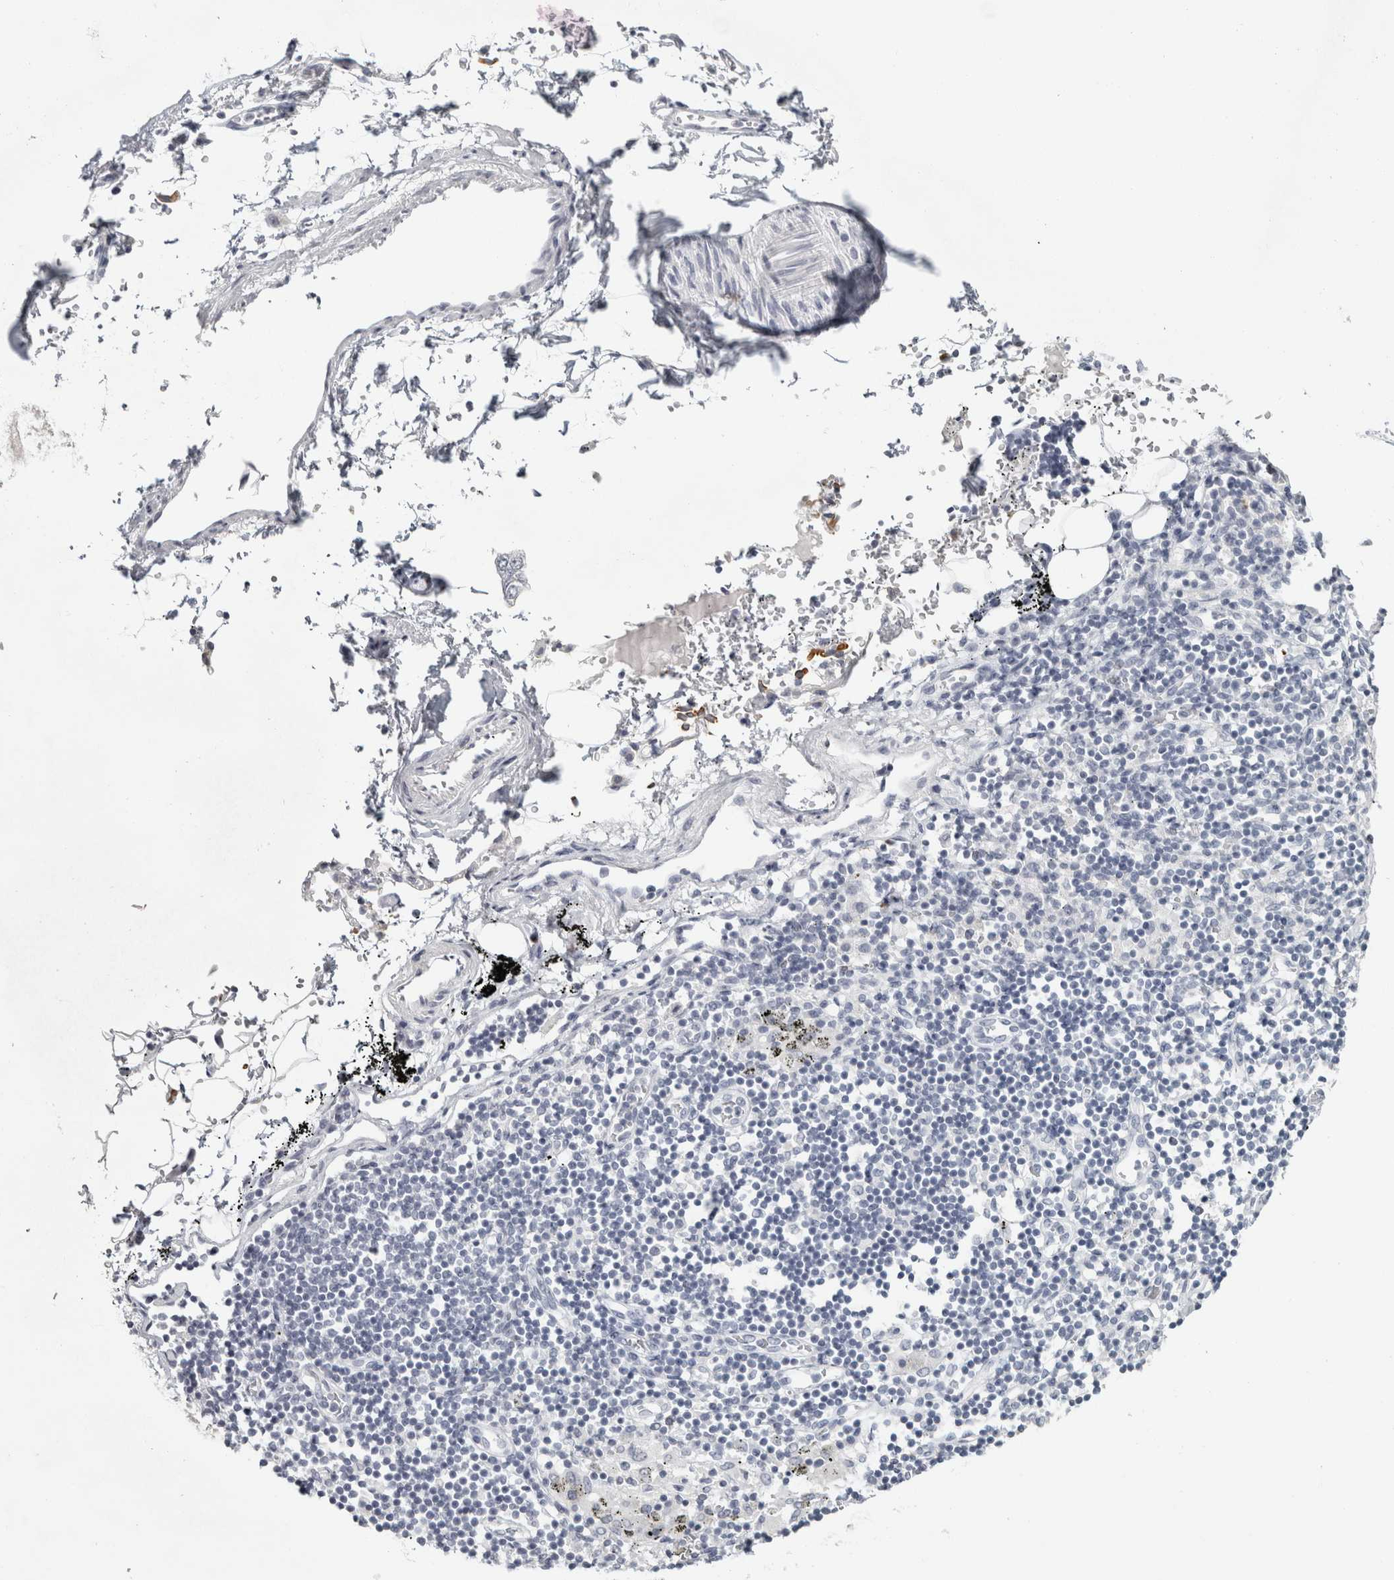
{"staining": {"intensity": "negative", "quantity": "none", "location": "none"}, "tissue": "adipose tissue", "cell_type": "Adipocytes", "image_type": "normal", "snomed": [{"axis": "morphology", "description": "Normal tissue, NOS"}, {"axis": "topography", "description": "Cartilage tissue"}, {"axis": "topography", "description": "Lung"}], "caption": "DAB immunohistochemical staining of unremarkable adipose tissue displays no significant staining in adipocytes.", "gene": "RPH3AL", "patient": {"sex": "female", "age": 77}}